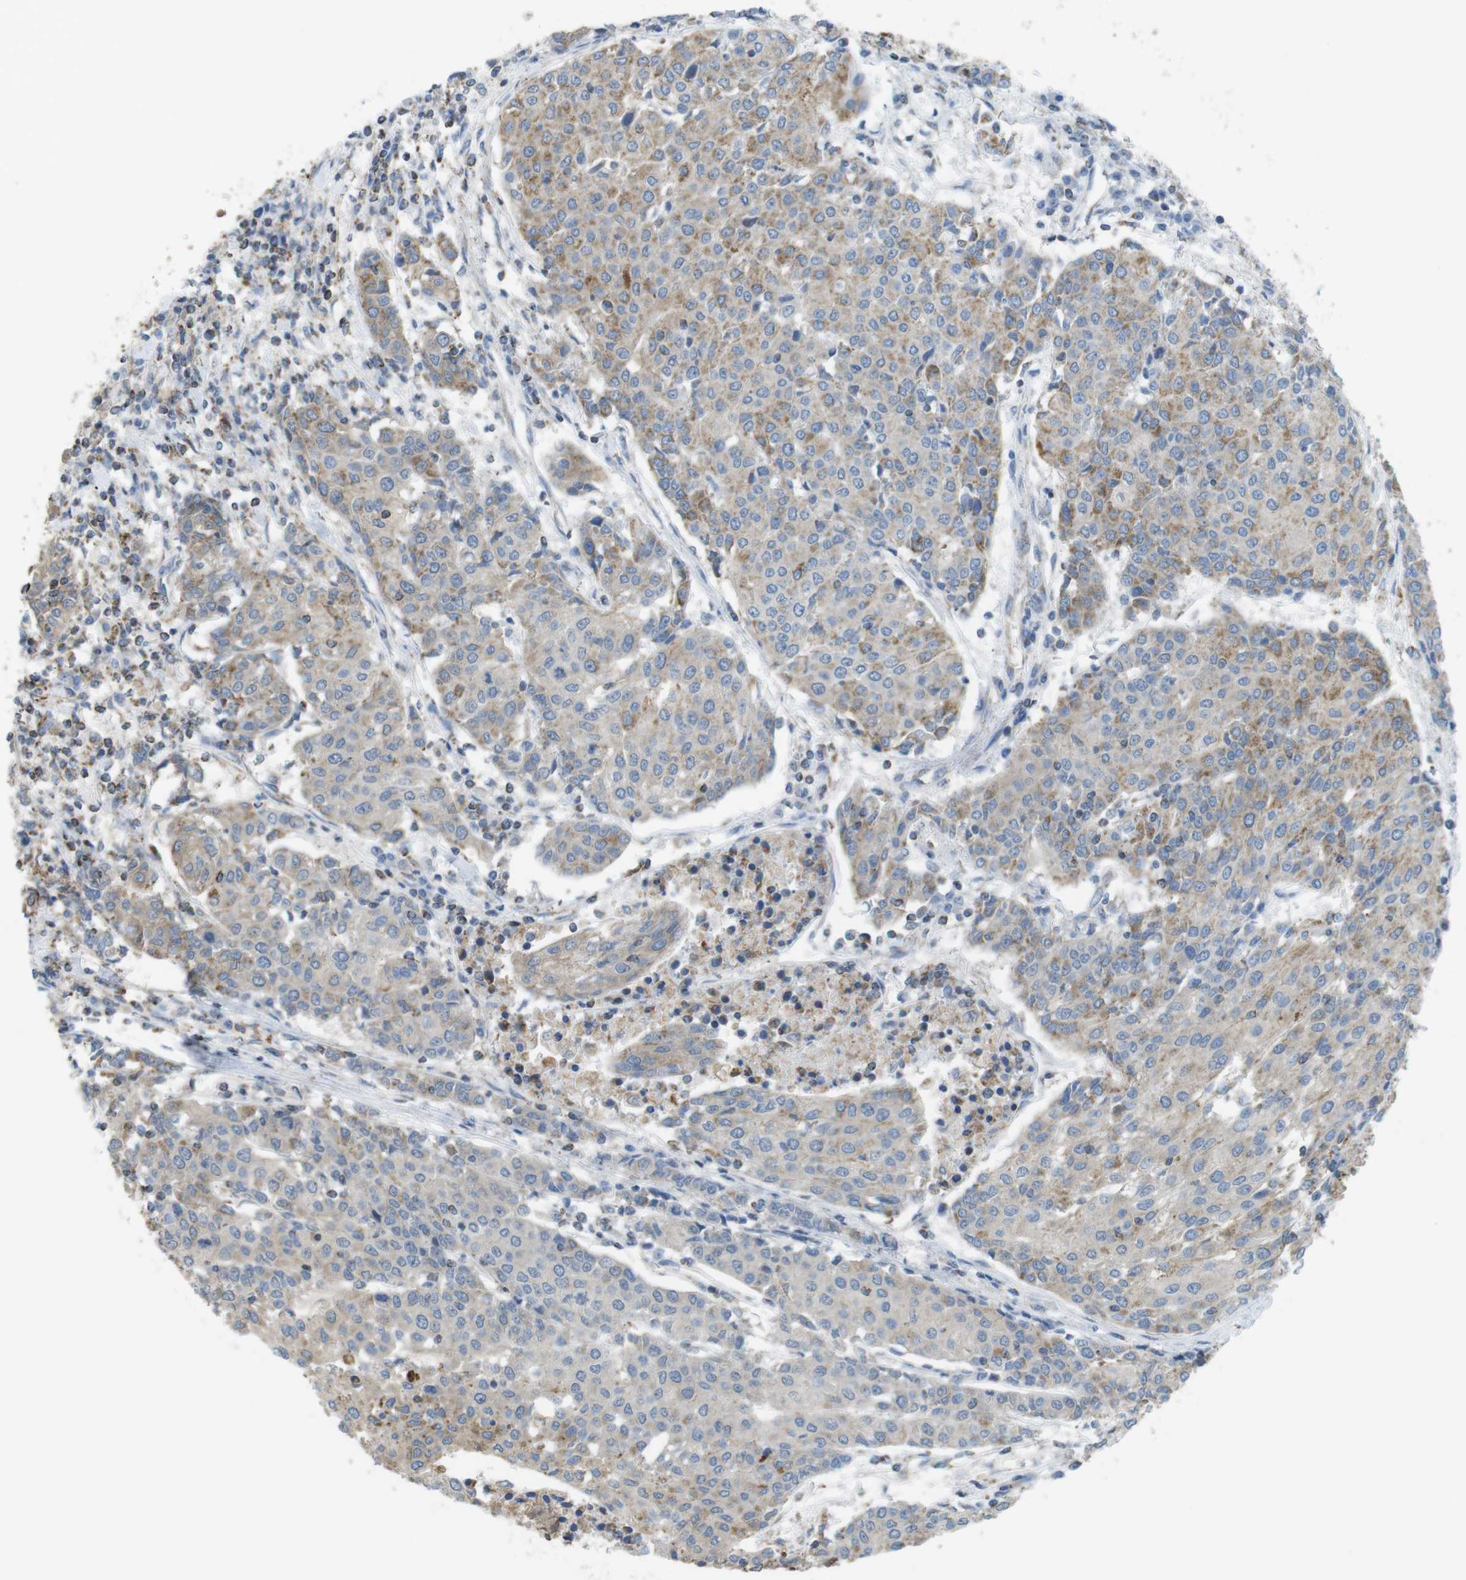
{"staining": {"intensity": "moderate", "quantity": "25%-75%", "location": "cytoplasmic/membranous"}, "tissue": "urothelial cancer", "cell_type": "Tumor cells", "image_type": "cancer", "snomed": [{"axis": "morphology", "description": "Urothelial carcinoma, High grade"}, {"axis": "topography", "description": "Urinary bladder"}], "caption": "This micrograph demonstrates immunohistochemistry (IHC) staining of human high-grade urothelial carcinoma, with medium moderate cytoplasmic/membranous expression in approximately 25%-75% of tumor cells.", "gene": "GRIK2", "patient": {"sex": "female", "age": 85}}